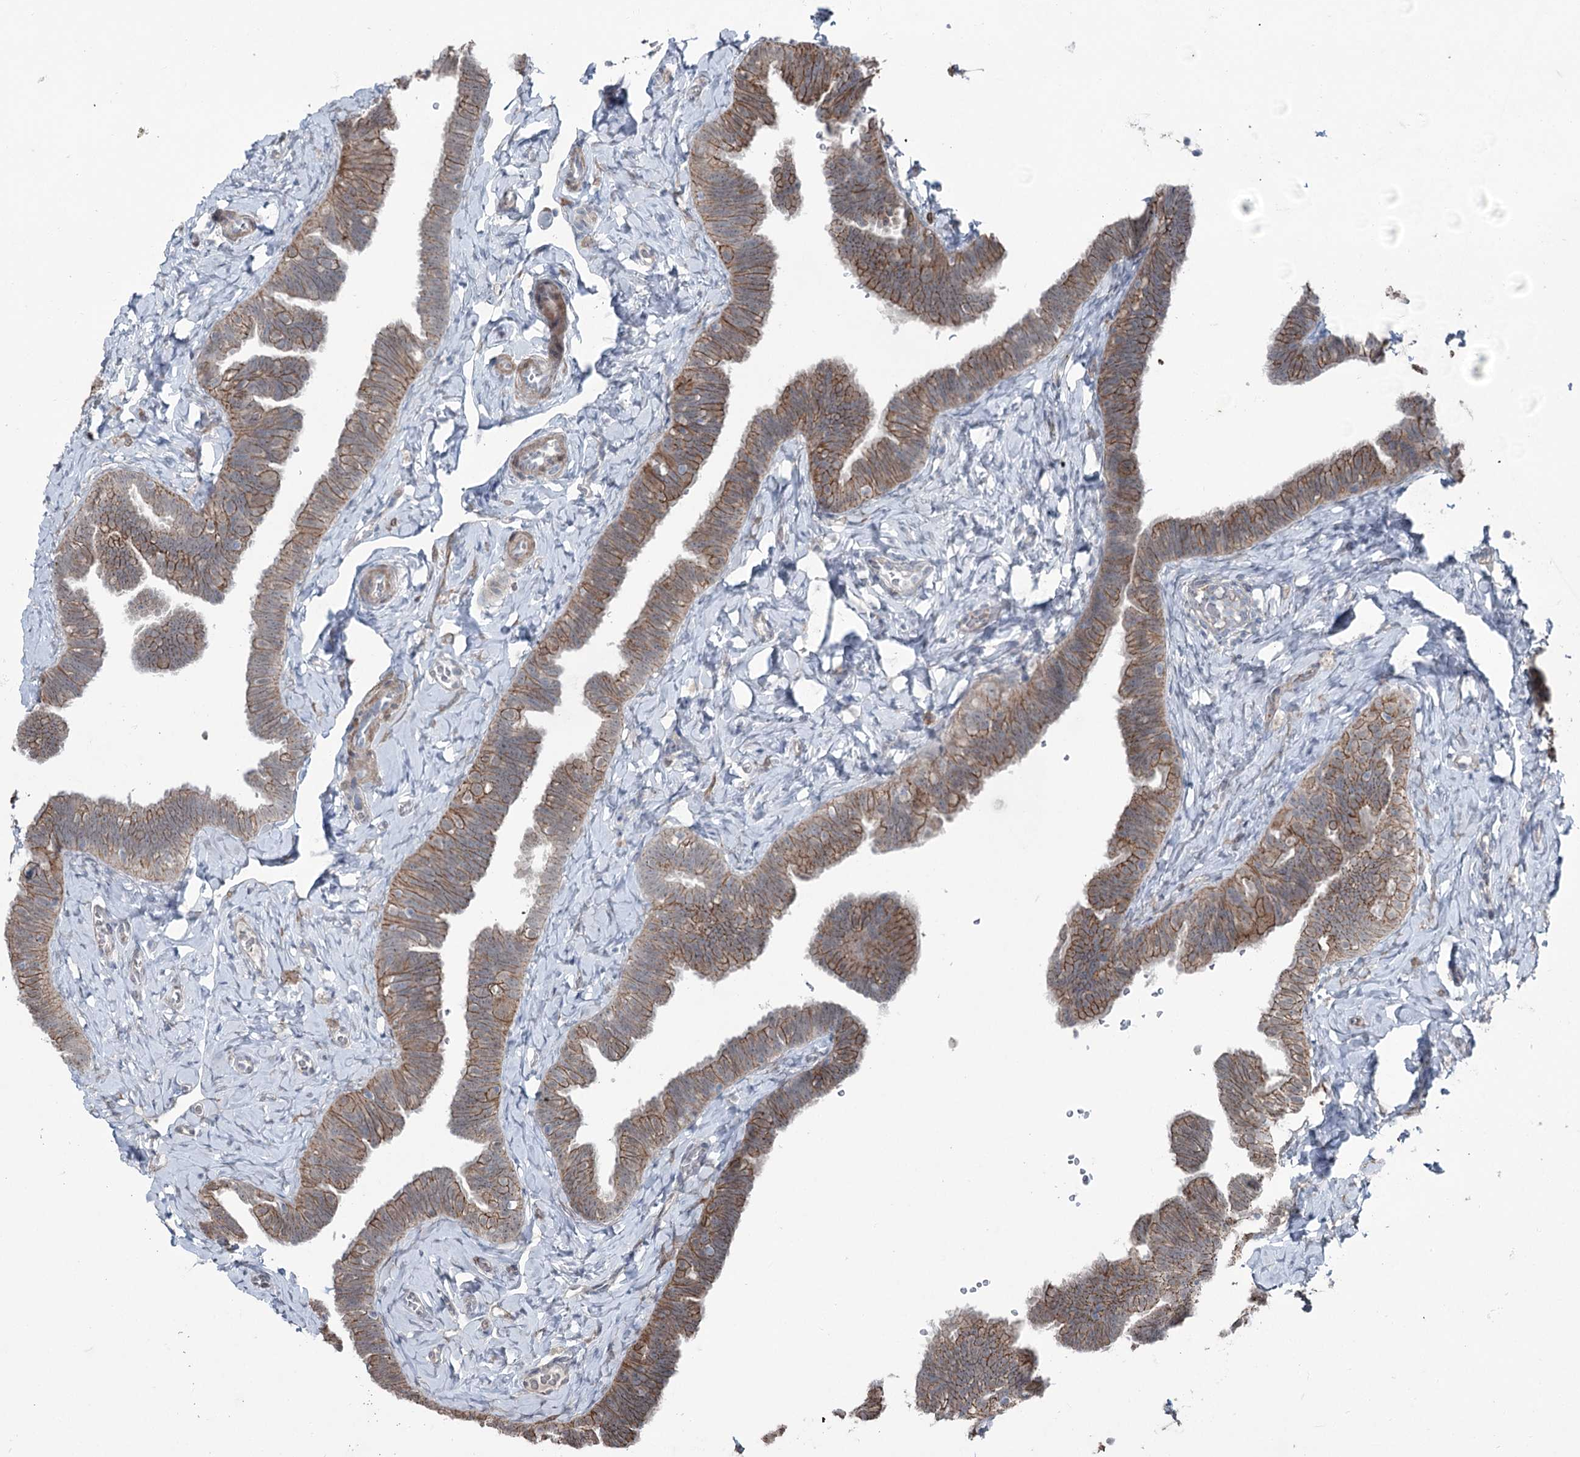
{"staining": {"intensity": "strong", "quantity": "25%-75%", "location": "cytoplasmic/membranous"}, "tissue": "fallopian tube", "cell_type": "Glandular cells", "image_type": "normal", "snomed": [{"axis": "morphology", "description": "Normal tissue, NOS"}, {"axis": "topography", "description": "Fallopian tube"}], "caption": "Immunohistochemical staining of unremarkable human fallopian tube shows strong cytoplasmic/membranous protein staining in about 25%-75% of glandular cells. (Brightfield microscopy of DAB IHC at high magnification).", "gene": "FAM120B", "patient": {"sex": "female", "age": 39}}